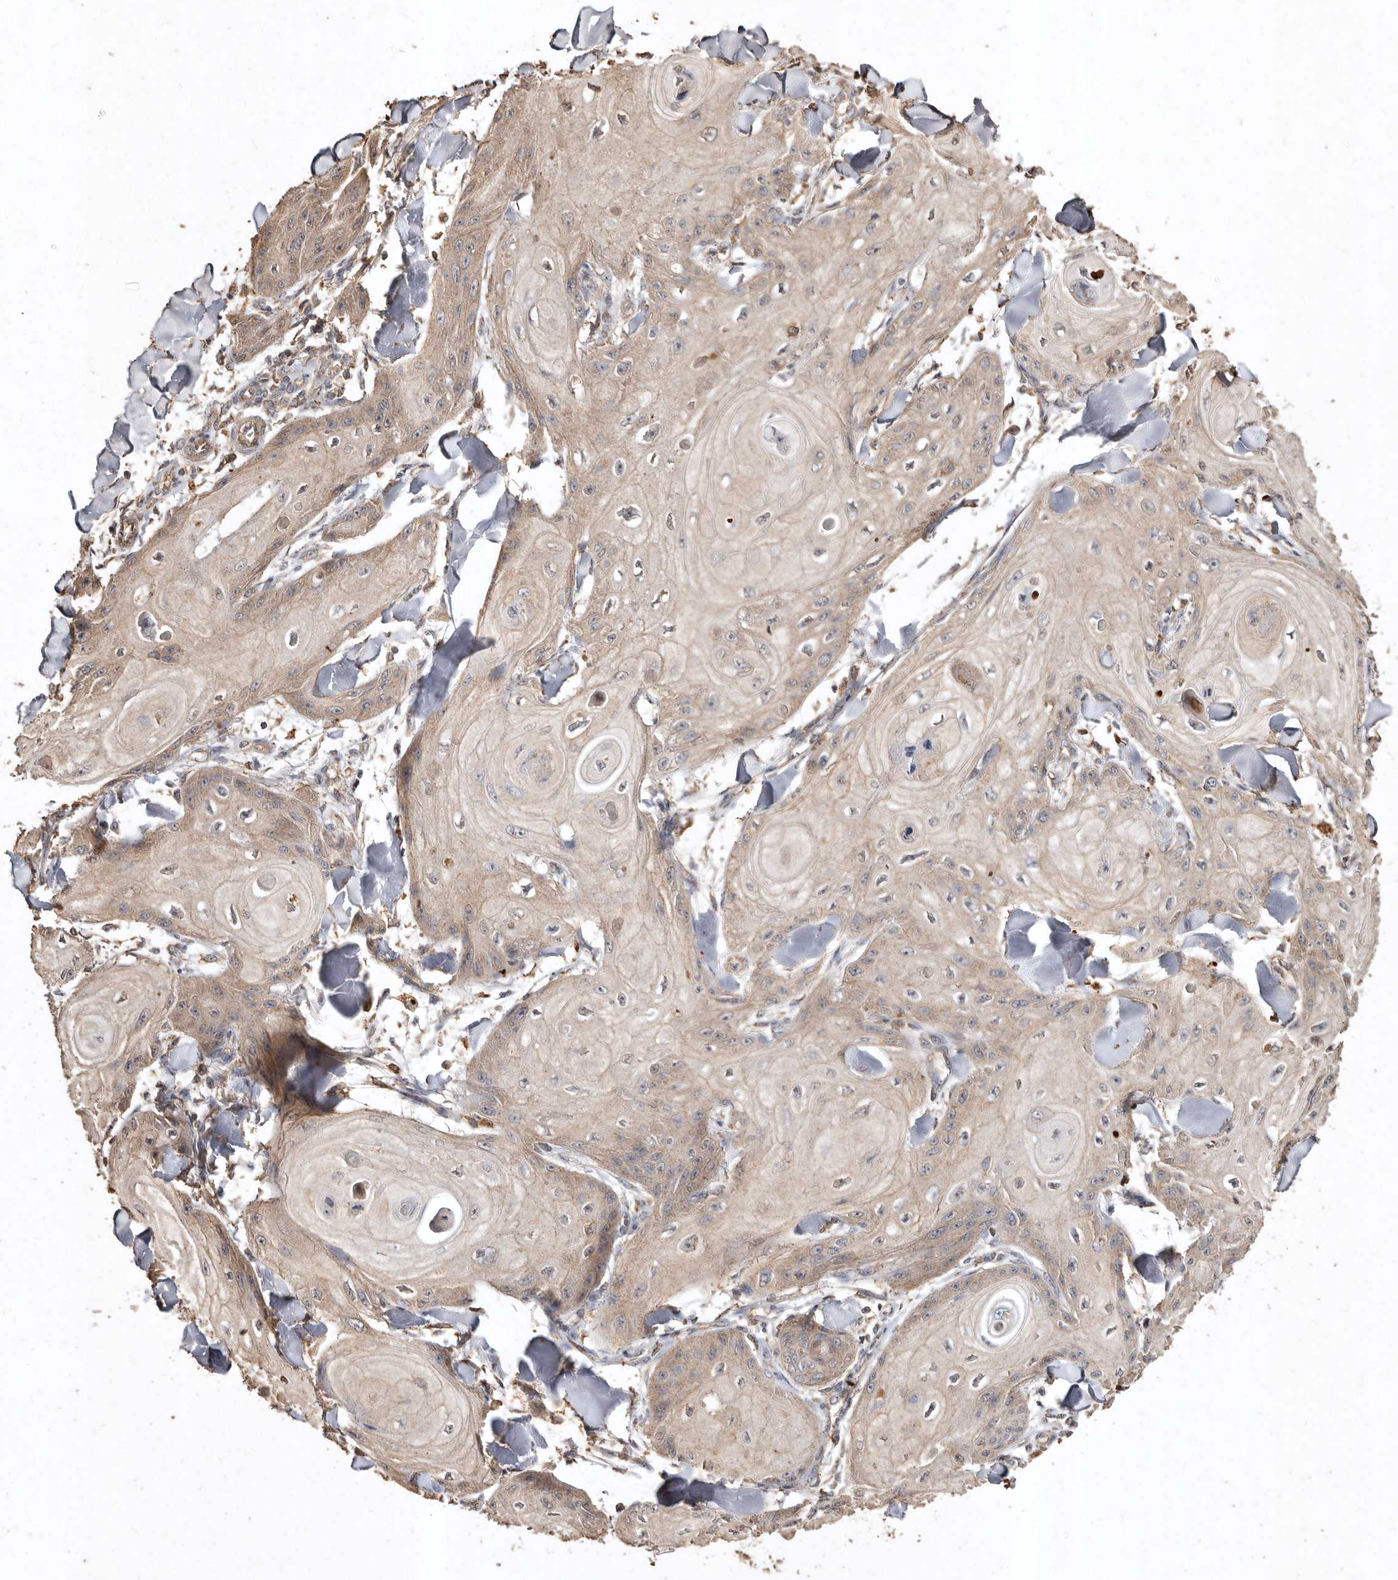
{"staining": {"intensity": "weak", "quantity": "<25%", "location": "cytoplasmic/membranous"}, "tissue": "skin cancer", "cell_type": "Tumor cells", "image_type": "cancer", "snomed": [{"axis": "morphology", "description": "Squamous cell carcinoma, NOS"}, {"axis": "topography", "description": "Skin"}], "caption": "A high-resolution micrograph shows immunohistochemistry (IHC) staining of squamous cell carcinoma (skin), which exhibits no significant staining in tumor cells. (DAB (3,3'-diaminobenzidine) IHC visualized using brightfield microscopy, high magnification).", "gene": "FARS2", "patient": {"sex": "male", "age": 74}}